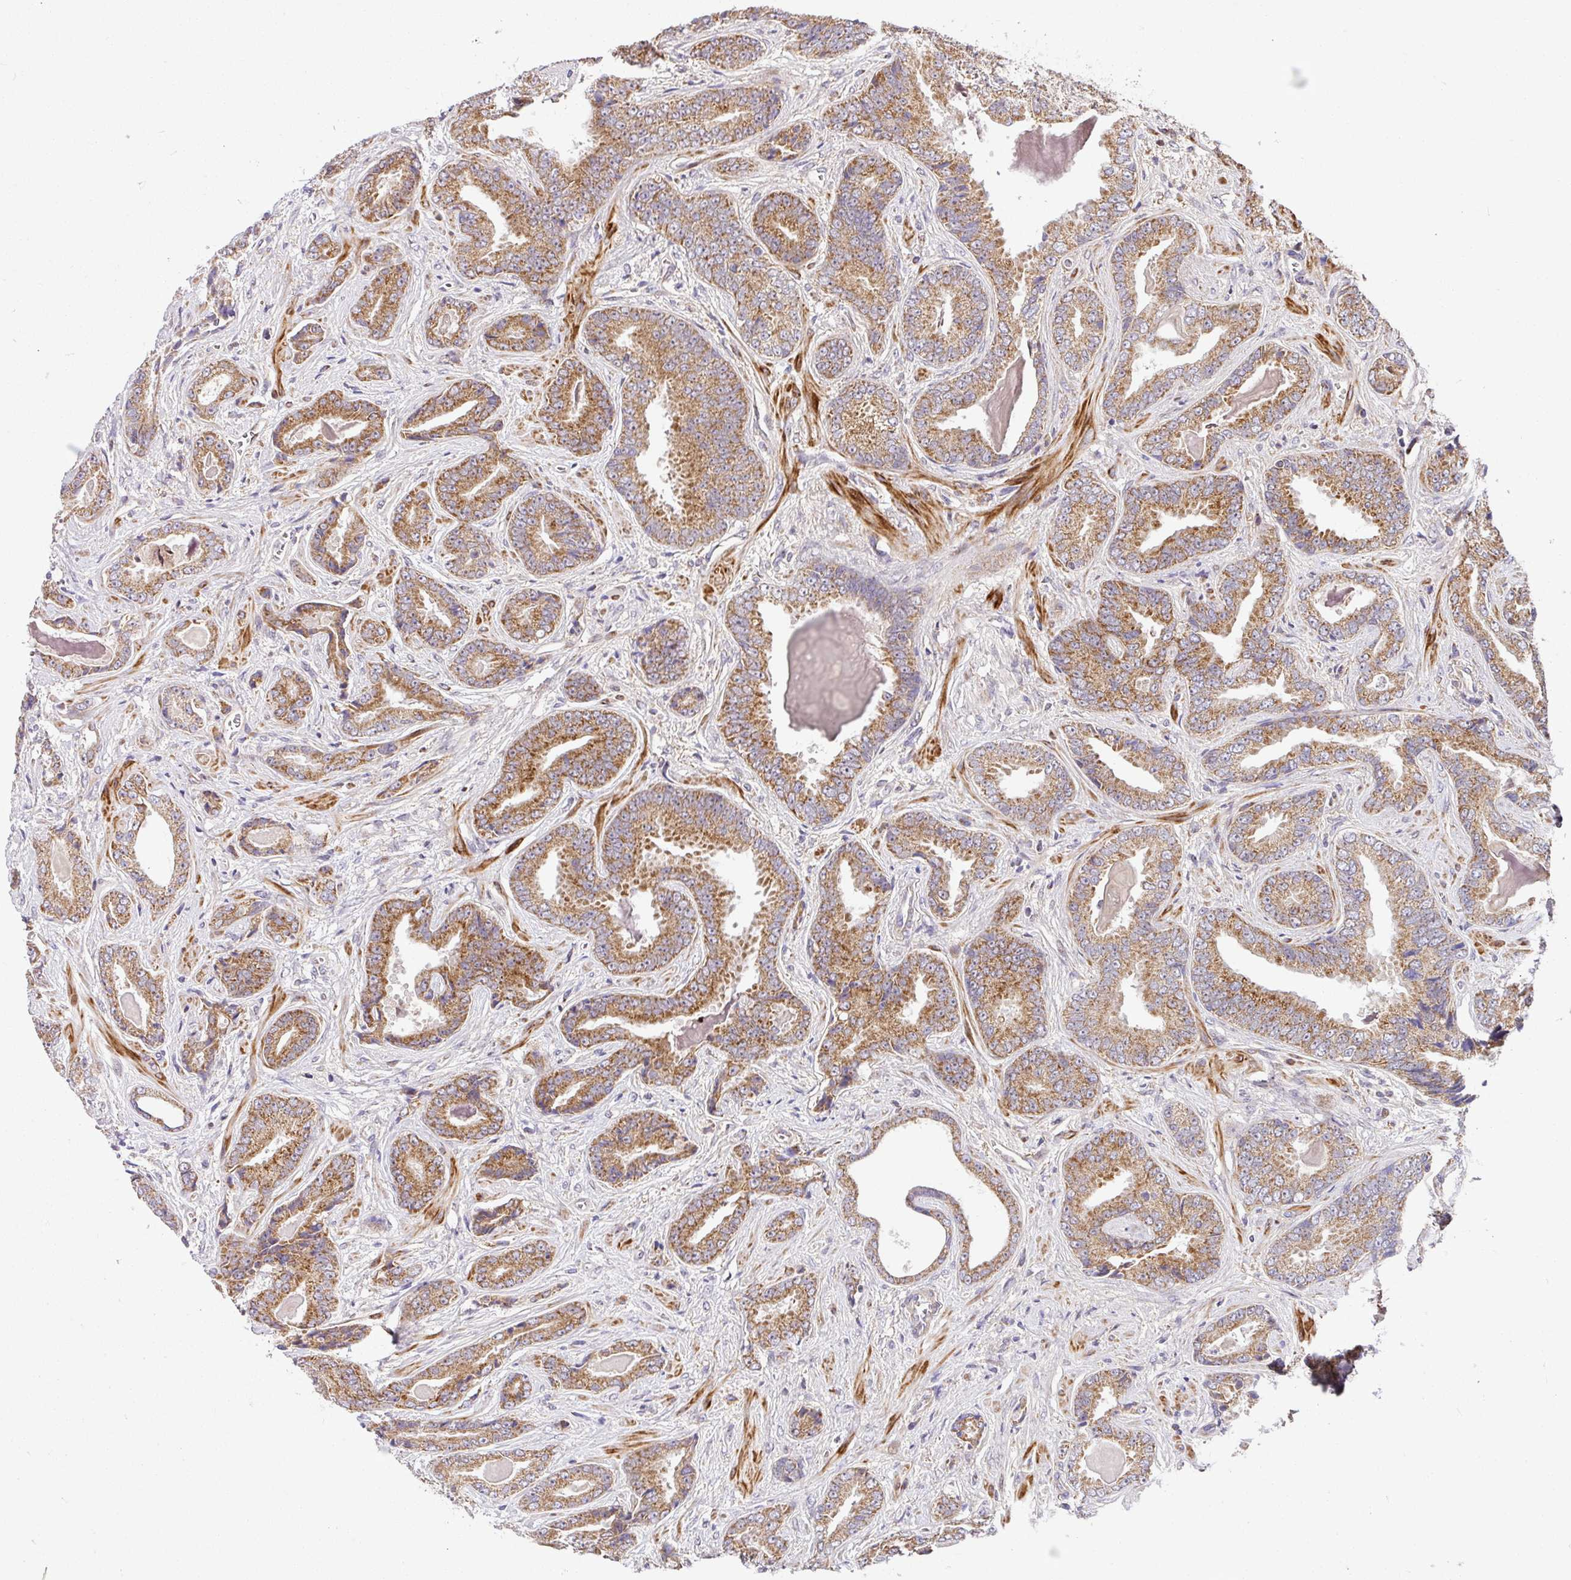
{"staining": {"intensity": "moderate", "quantity": ">75%", "location": "cytoplasmic/membranous"}, "tissue": "prostate cancer", "cell_type": "Tumor cells", "image_type": "cancer", "snomed": [{"axis": "morphology", "description": "Adenocarcinoma, Low grade"}, {"axis": "topography", "description": "Prostate"}], "caption": "An immunohistochemistry (IHC) image of neoplastic tissue is shown. Protein staining in brown labels moderate cytoplasmic/membranous positivity in prostate cancer (low-grade adenocarcinoma) within tumor cells. (DAB IHC with brightfield microscopy, high magnification).", "gene": "SARS2", "patient": {"sex": "male", "age": 62}}